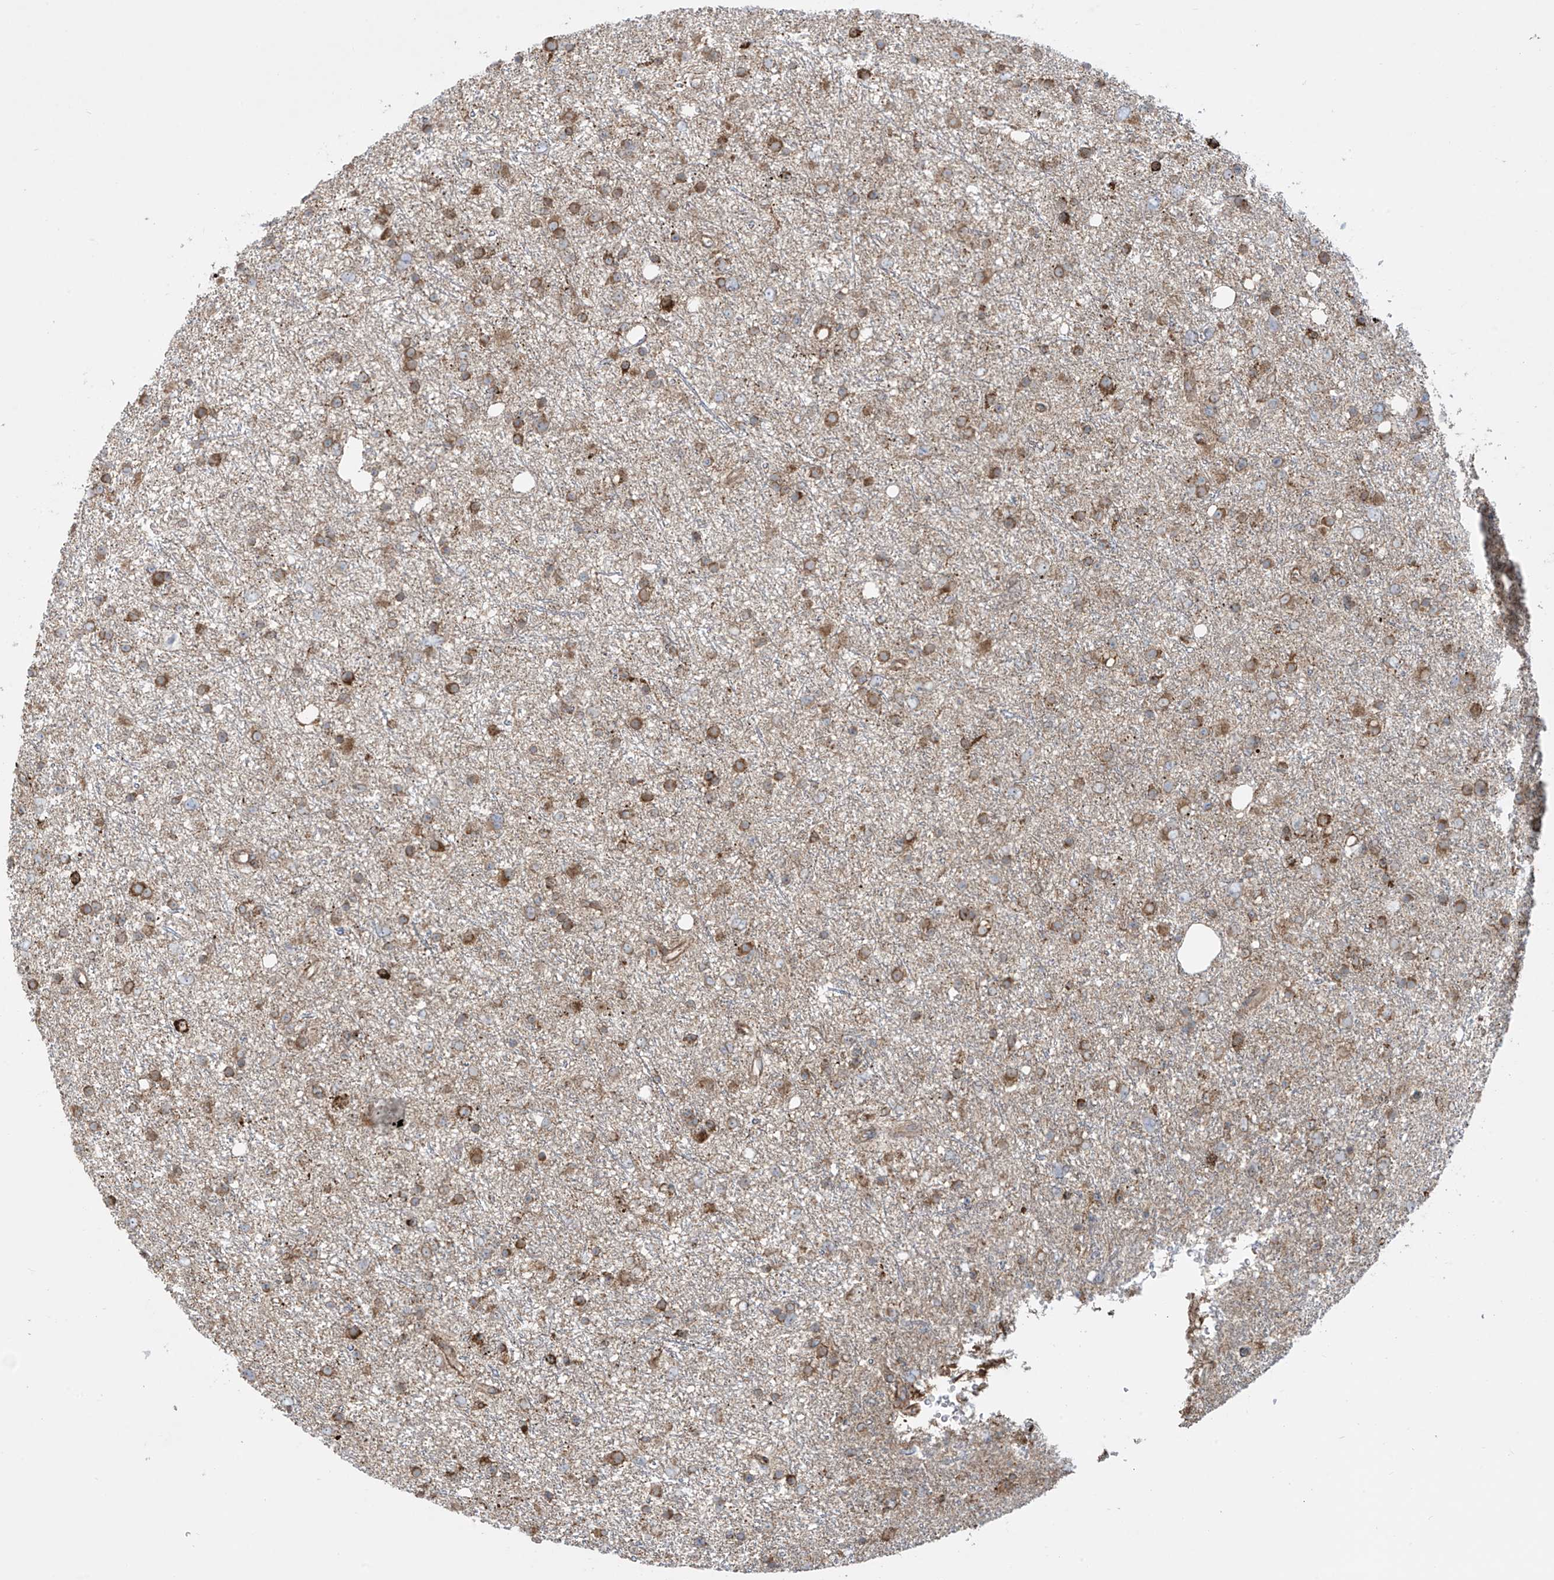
{"staining": {"intensity": "moderate", "quantity": ">75%", "location": "cytoplasmic/membranous"}, "tissue": "glioma", "cell_type": "Tumor cells", "image_type": "cancer", "snomed": [{"axis": "morphology", "description": "Glioma, malignant, Low grade"}, {"axis": "topography", "description": "Cerebral cortex"}], "caption": "Approximately >75% of tumor cells in malignant glioma (low-grade) demonstrate moderate cytoplasmic/membranous protein expression as visualized by brown immunohistochemical staining.", "gene": "MX1", "patient": {"sex": "female", "age": 39}}